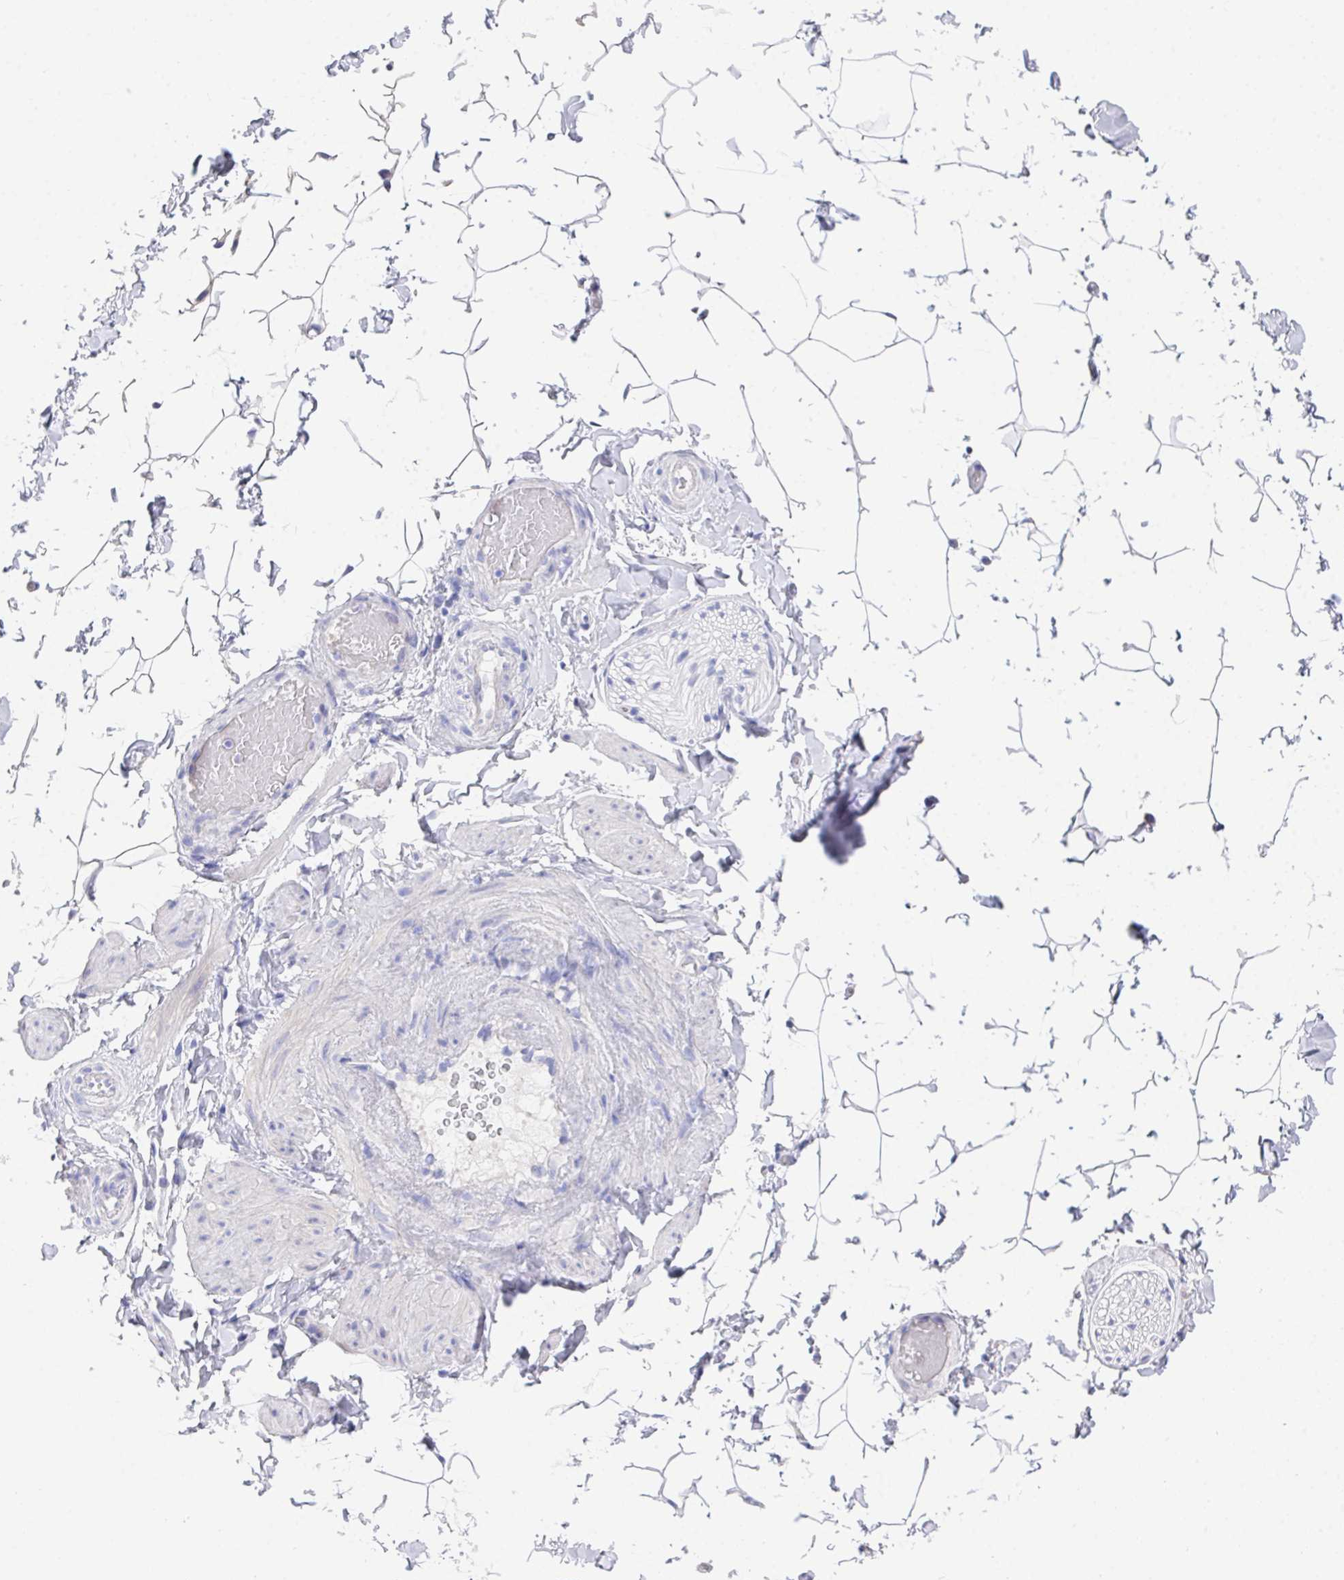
{"staining": {"intensity": "negative", "quantity": "none", "location": "none"}, "tissue": "adipose tissue", "cell_type": "Adipocytes", "image_type": "normal", "snomed": [{"axis": "morphology", "description": "Normal tissue, NOS"}, {"axis": "topography", "description": "Epididymis"}, {"axis": "topography", "description": "Peripheral nerve tissue"}], "caption": "This is a micrograph of immunohistochemistry staining of normal adipose tissue, which shows no staining in adipocytes.", "gene": "PRG3", "patient": {"sex": "male", "age": 32}}